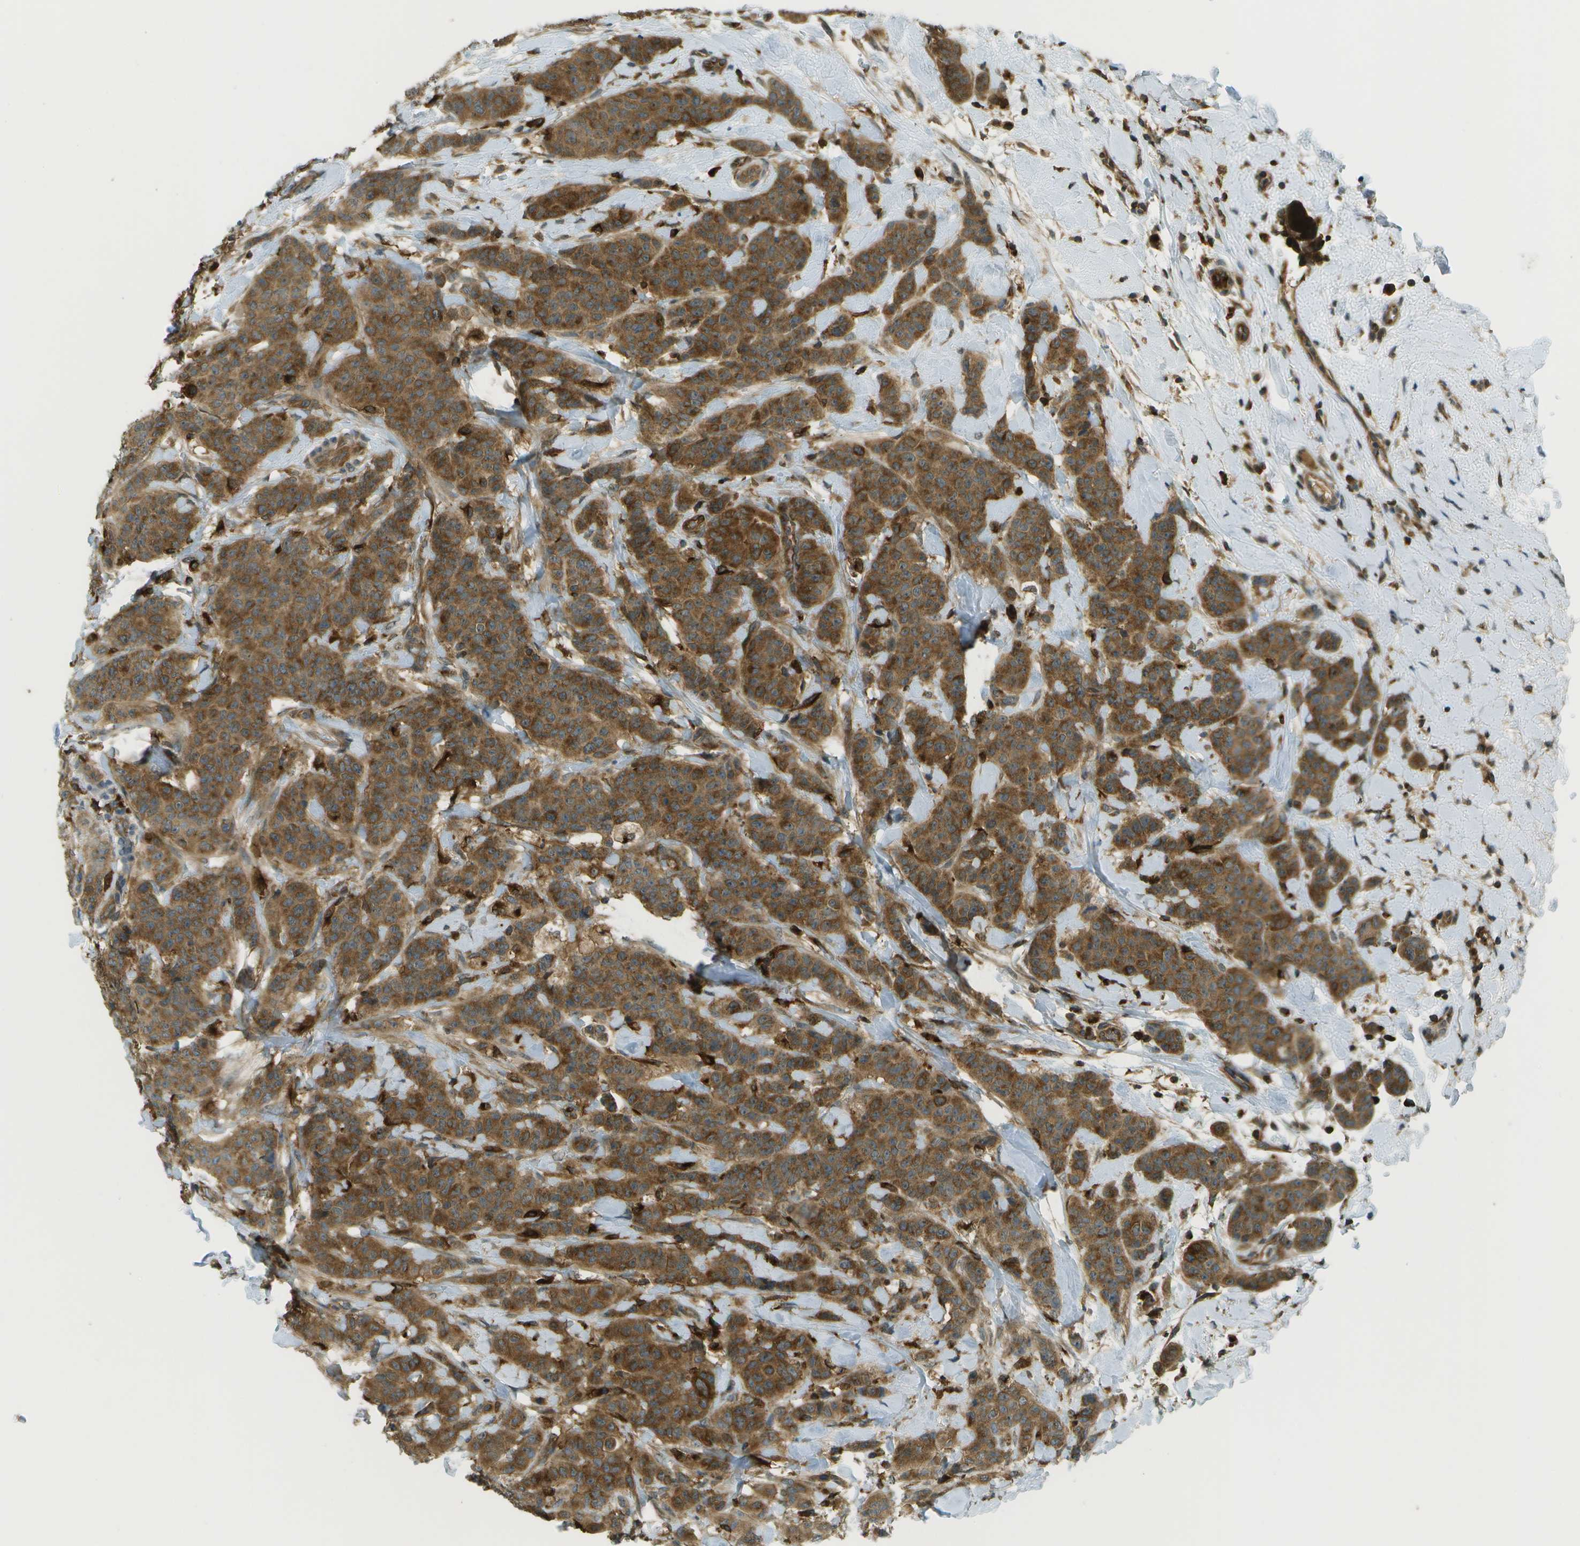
{"staining": {"intensity": "strong", "quantity": ">75%", "location": "cytoplasmic/membranous"}, "tissue": "breast cancer", "cell_type": "Tumor cells", "image_type": "cancer", "snomed": [{"axis": "morphology", "description": "Normal tissue, NOS"}, {"axis": "morphology", "description": "Duct carcinoma"}, {"axis": "topography", "description": "Breast"}], "caption": "Protein expression analysis of human breast intraductal carcinoma reveals strong cytoplasmic/membranous expression in about >75% of tumor cells.", "gene": "TMTC1", "patient": {"sex": "female", "age": 40}}